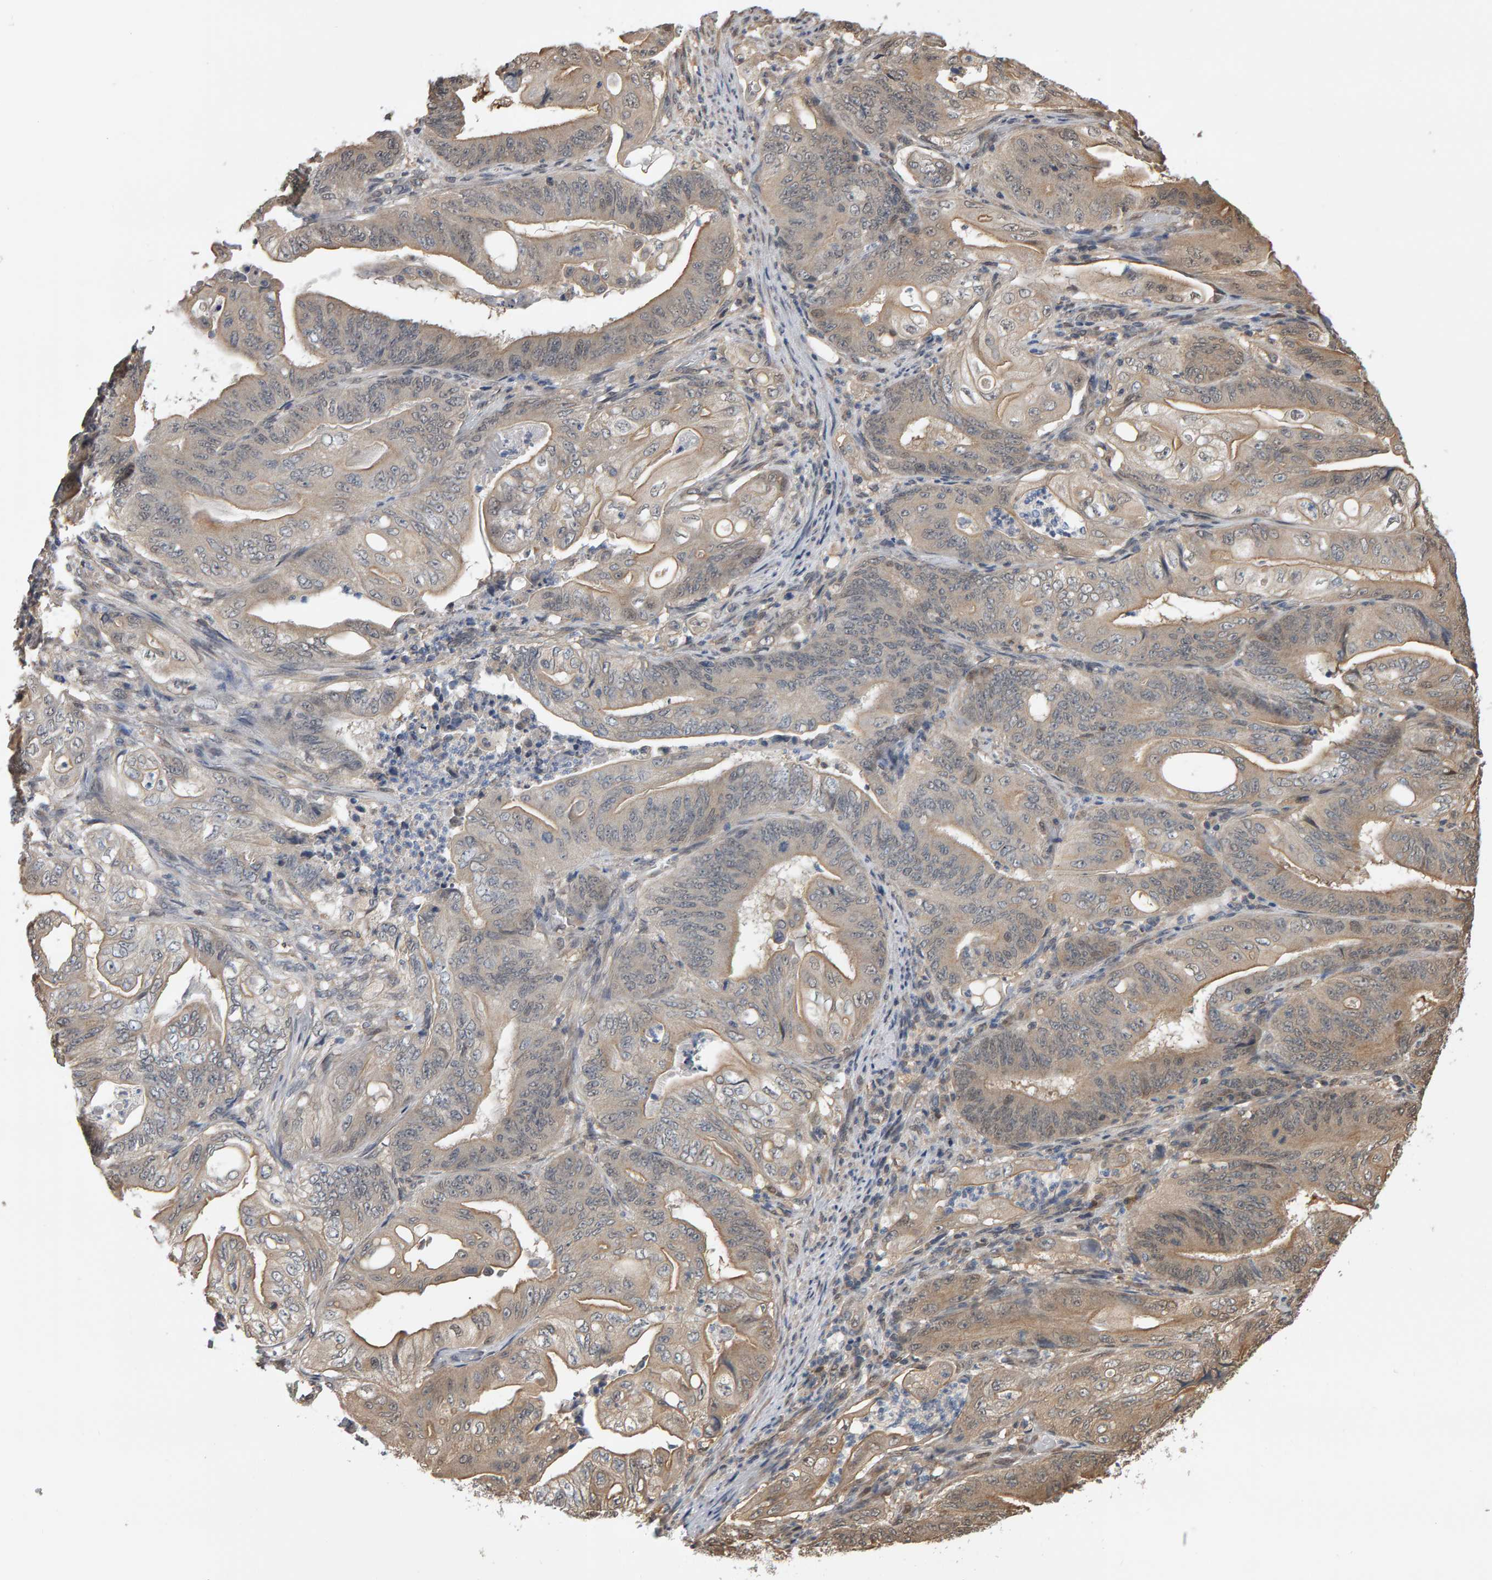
{"staining": {"intensity": "weak", "quantity": ">75%", "location": "cytoplasmic/membranous"}, "tissue": "stomach cancer", "cell_type": "Tumor cells", "image_type": "cancer", "snomed": [{"axis": "morphology", "description": "Adenocarcinoma, NOS"}, {"axis": "topography", "description": "Stomach"}], "caption": "Immunohistochemical staining of adenocarcinoma (stomach) reveals low levels of weak cytoplasmic/membranous expression in about >75% of tumor cells.", "gene": "COASY", "patient": {"sex": "female", "age": 73}}